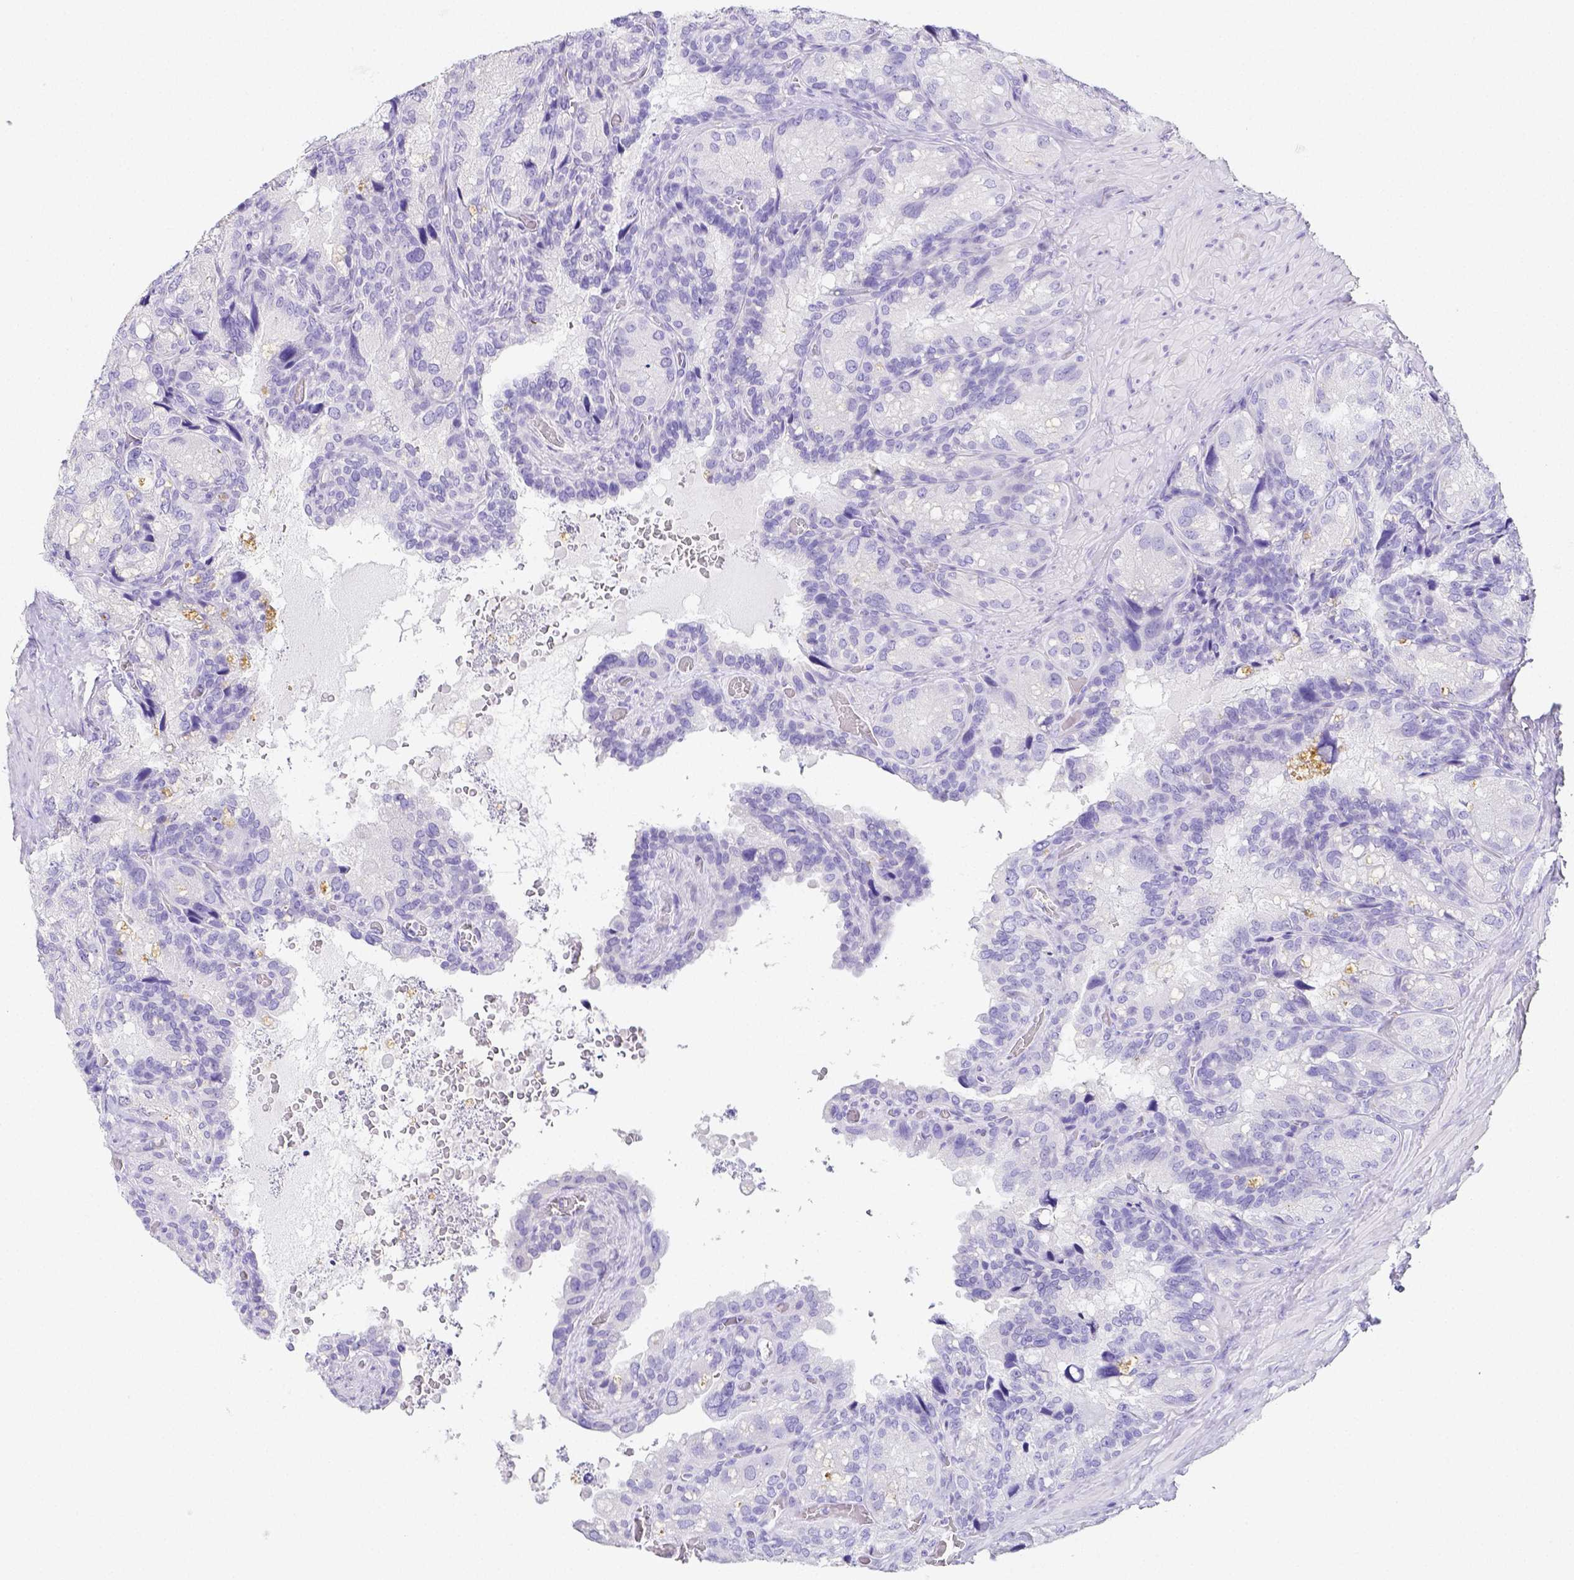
{"staining": {"intensity": "negative", "quantity": "none", "location": "none"}, "tissue": "seminal vesicle", "cell_type": "Glandular cells", "image_type": "normal", "snomed": [{"axis": "morphology", "description": "Normal tissue, NOS"}, {"axis": "topography", "description": "Seminal veicle"}], "caption": "Seminal vesicle stained for a protein using immunohistochemistry exhibits no expression glandular cells.", "gene": "ARHGAP36", "patient": {"sex": "male", "age": 60}}